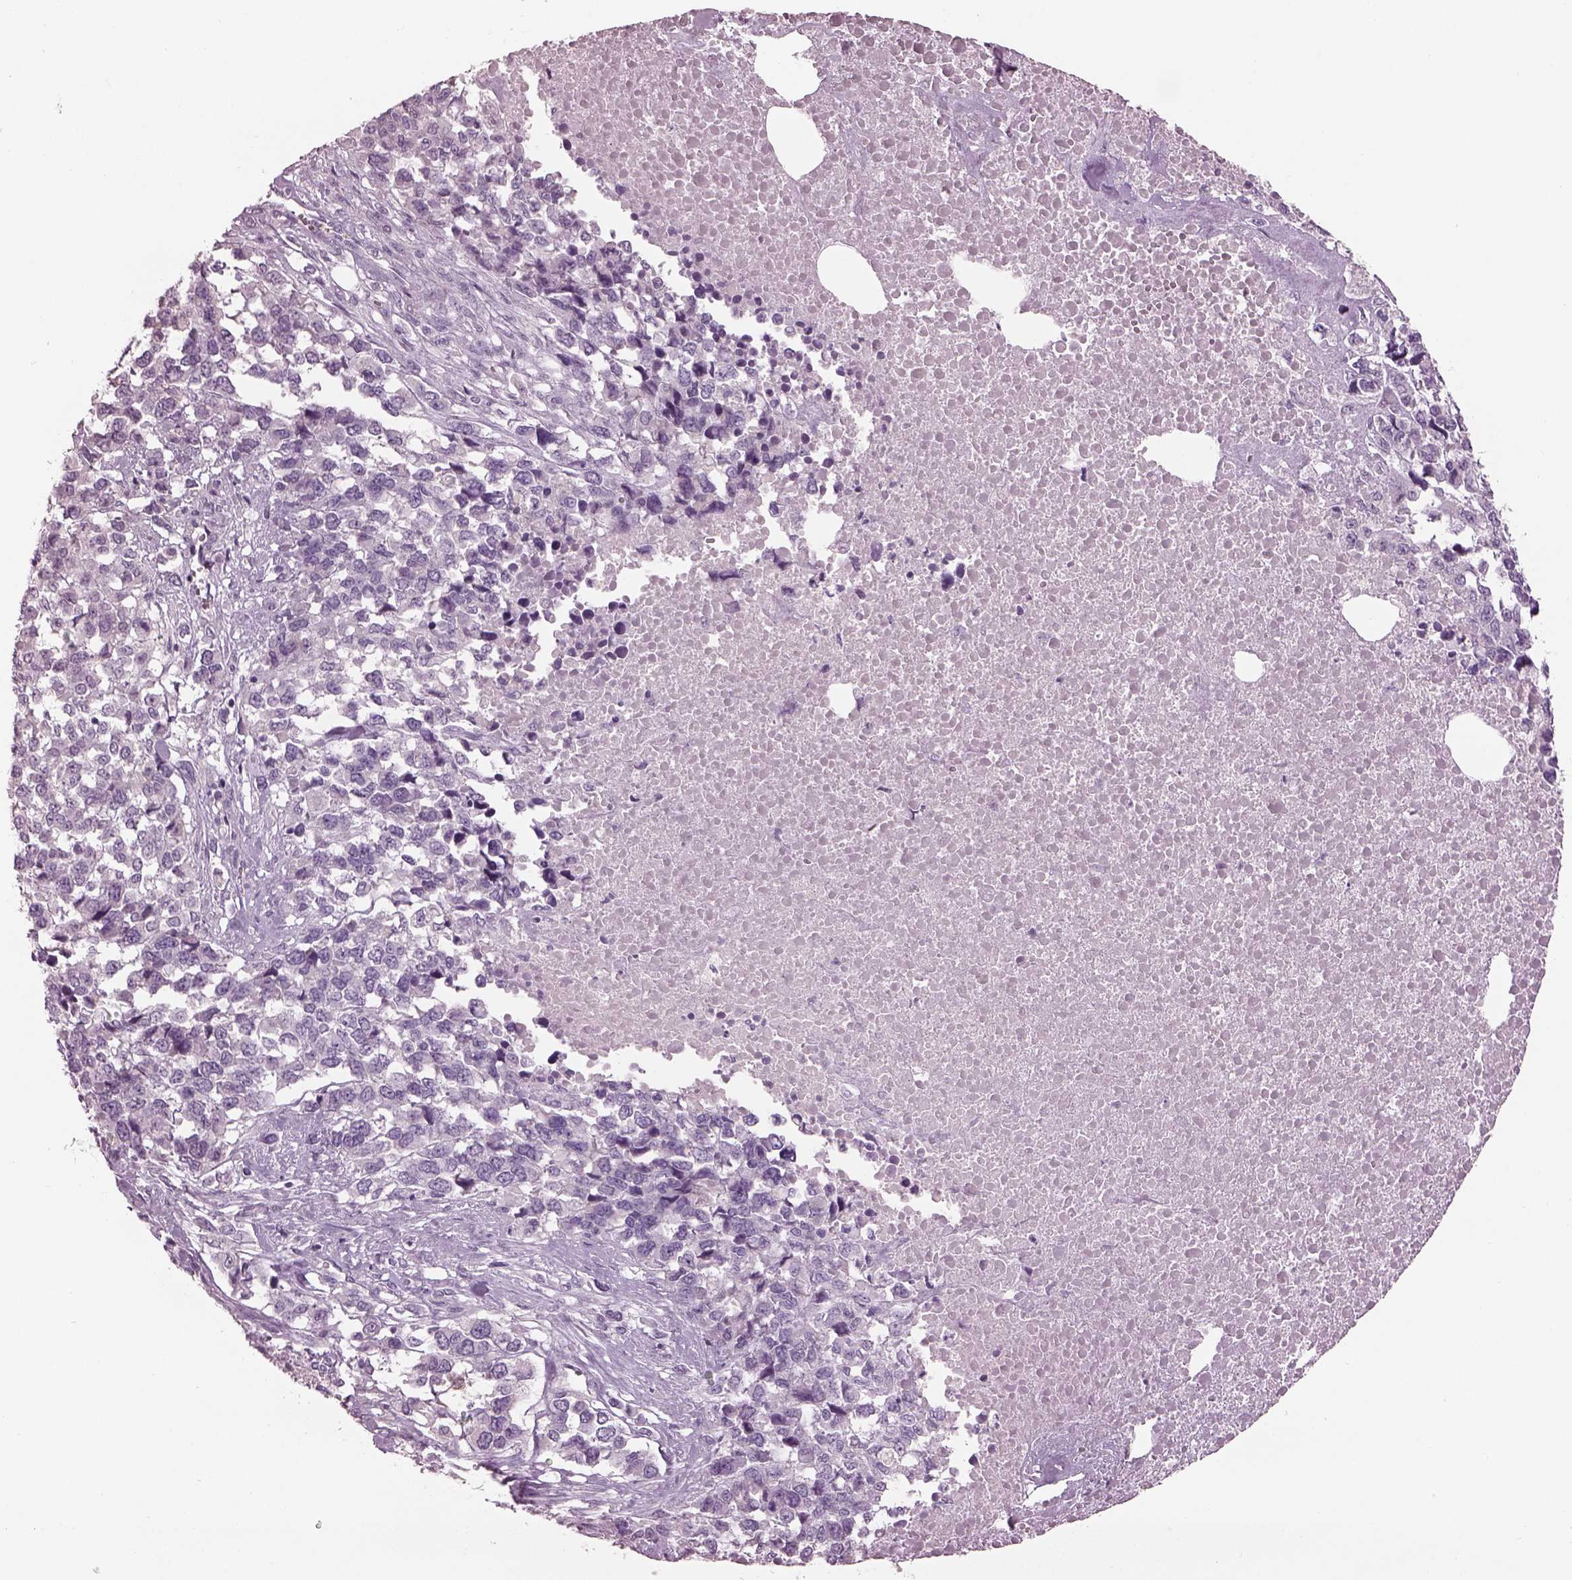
{"staining": {"intensity": "negative", "quantity": "none", "location": "none"}, "tissue": "melanoma", "cell_type": "Tumor cells", "image_type": "cancer", "snomed": [{"axis": "morphology", "description": "Malignant melanoma, Metastatic site"}, {"axis": "topography", "description": "Skin"}], "caption": "DAB immunohistochemical staining of melanoma reveals no significant expression in tumor cells. (DAB IHC, high magnification).", "gene": "PACRG", "patient": {"sex": "male", "age": 84}}